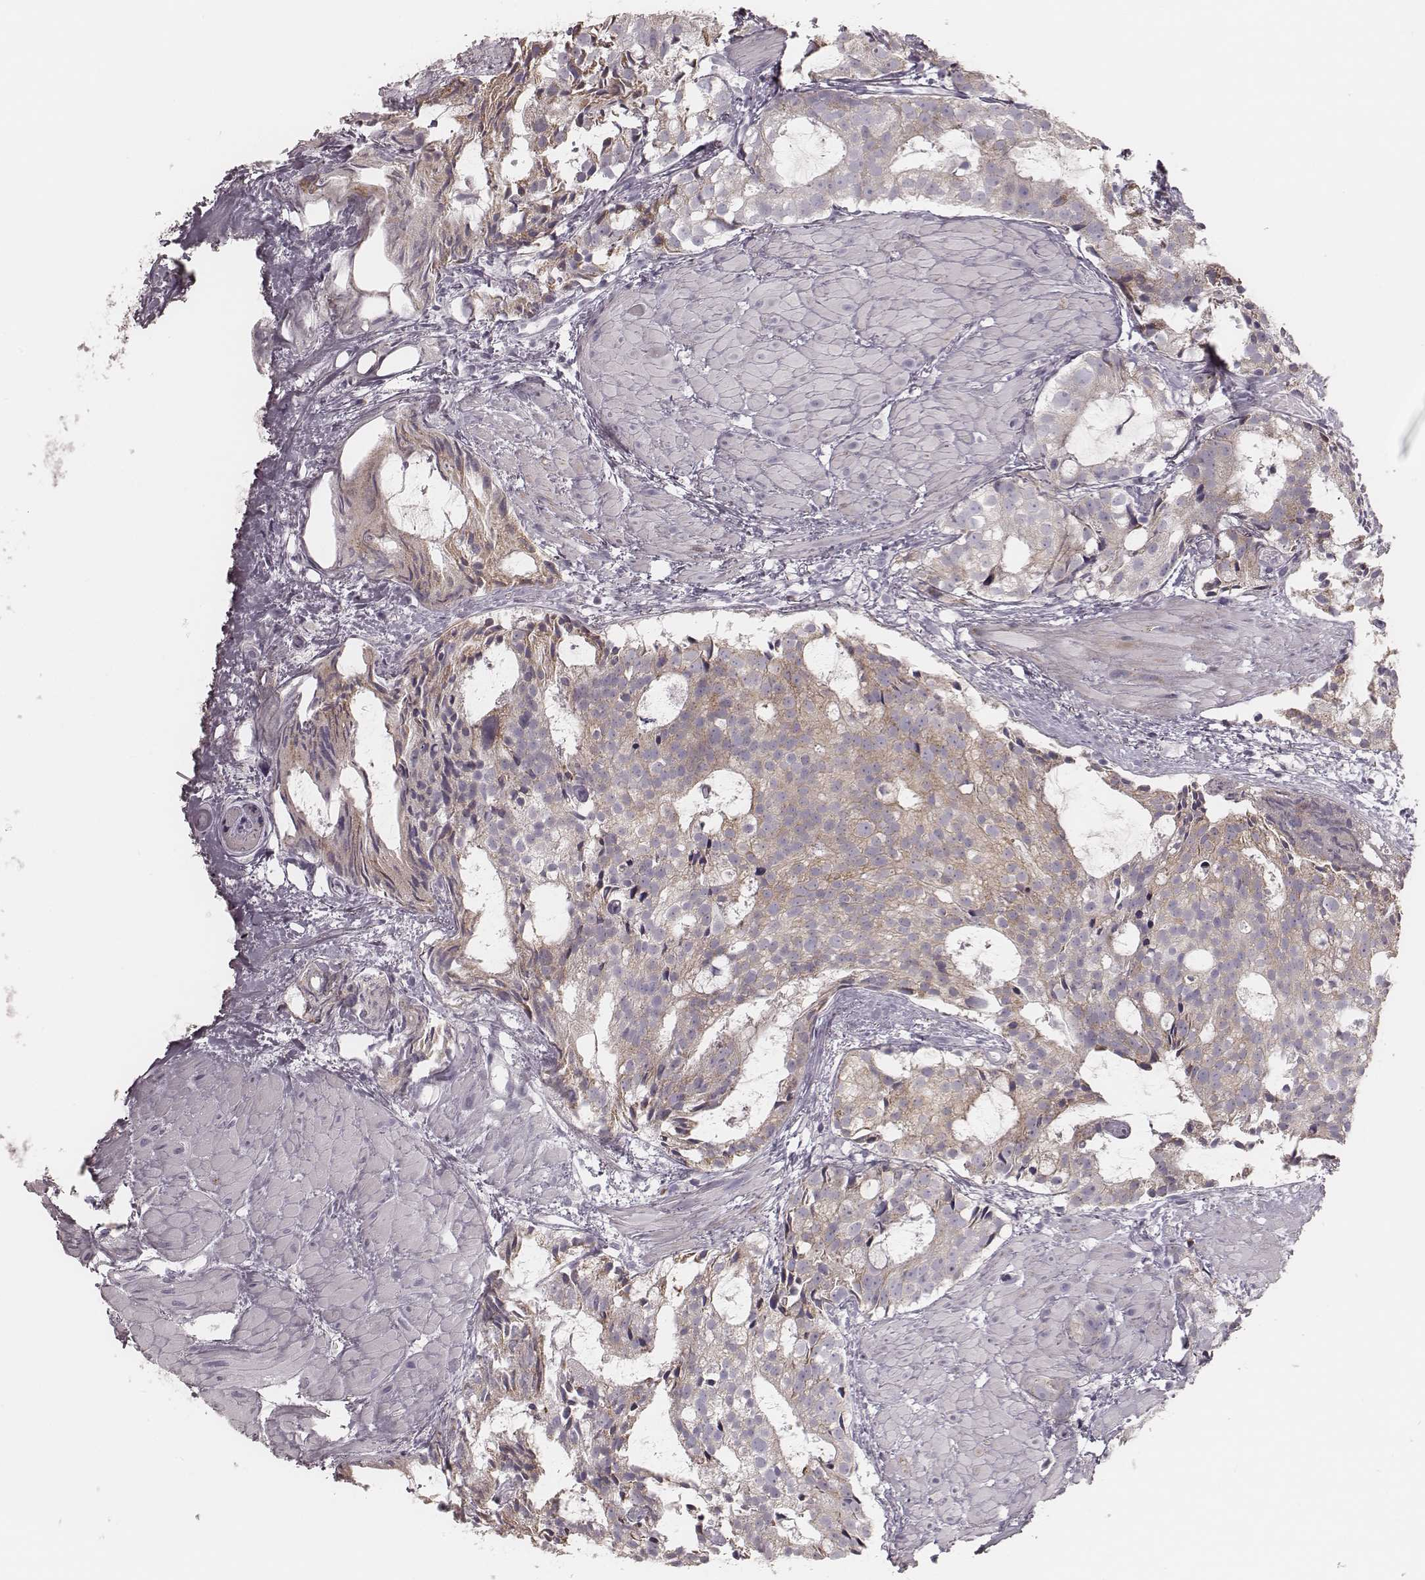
{"staining": {"intensity": "weak", "quantity": "25%-75%", "location": "cytoplasmic/membranous"}, "tissue": "prostate cancer", "cell_type": "Tumor cells", "image_type": "cancer", "snomed": [{"axis": "morphology", "description": "Adenocarcinoma, High grade"}, {"axis": "topography", "description": "Prostate"}], "caption": "Immunohistochemistry photomicrograph of neoplastic tissue: prostate cancer stained using immunohistochemistry reveals low levels of weak protein expression localized specifically in the cytoplasmic/membranous of tumor cells, appearing as a cytoplasmic/membranous brown color.", "gene": "KIF5C", "patient": {"sex": "male", "age": 79}}